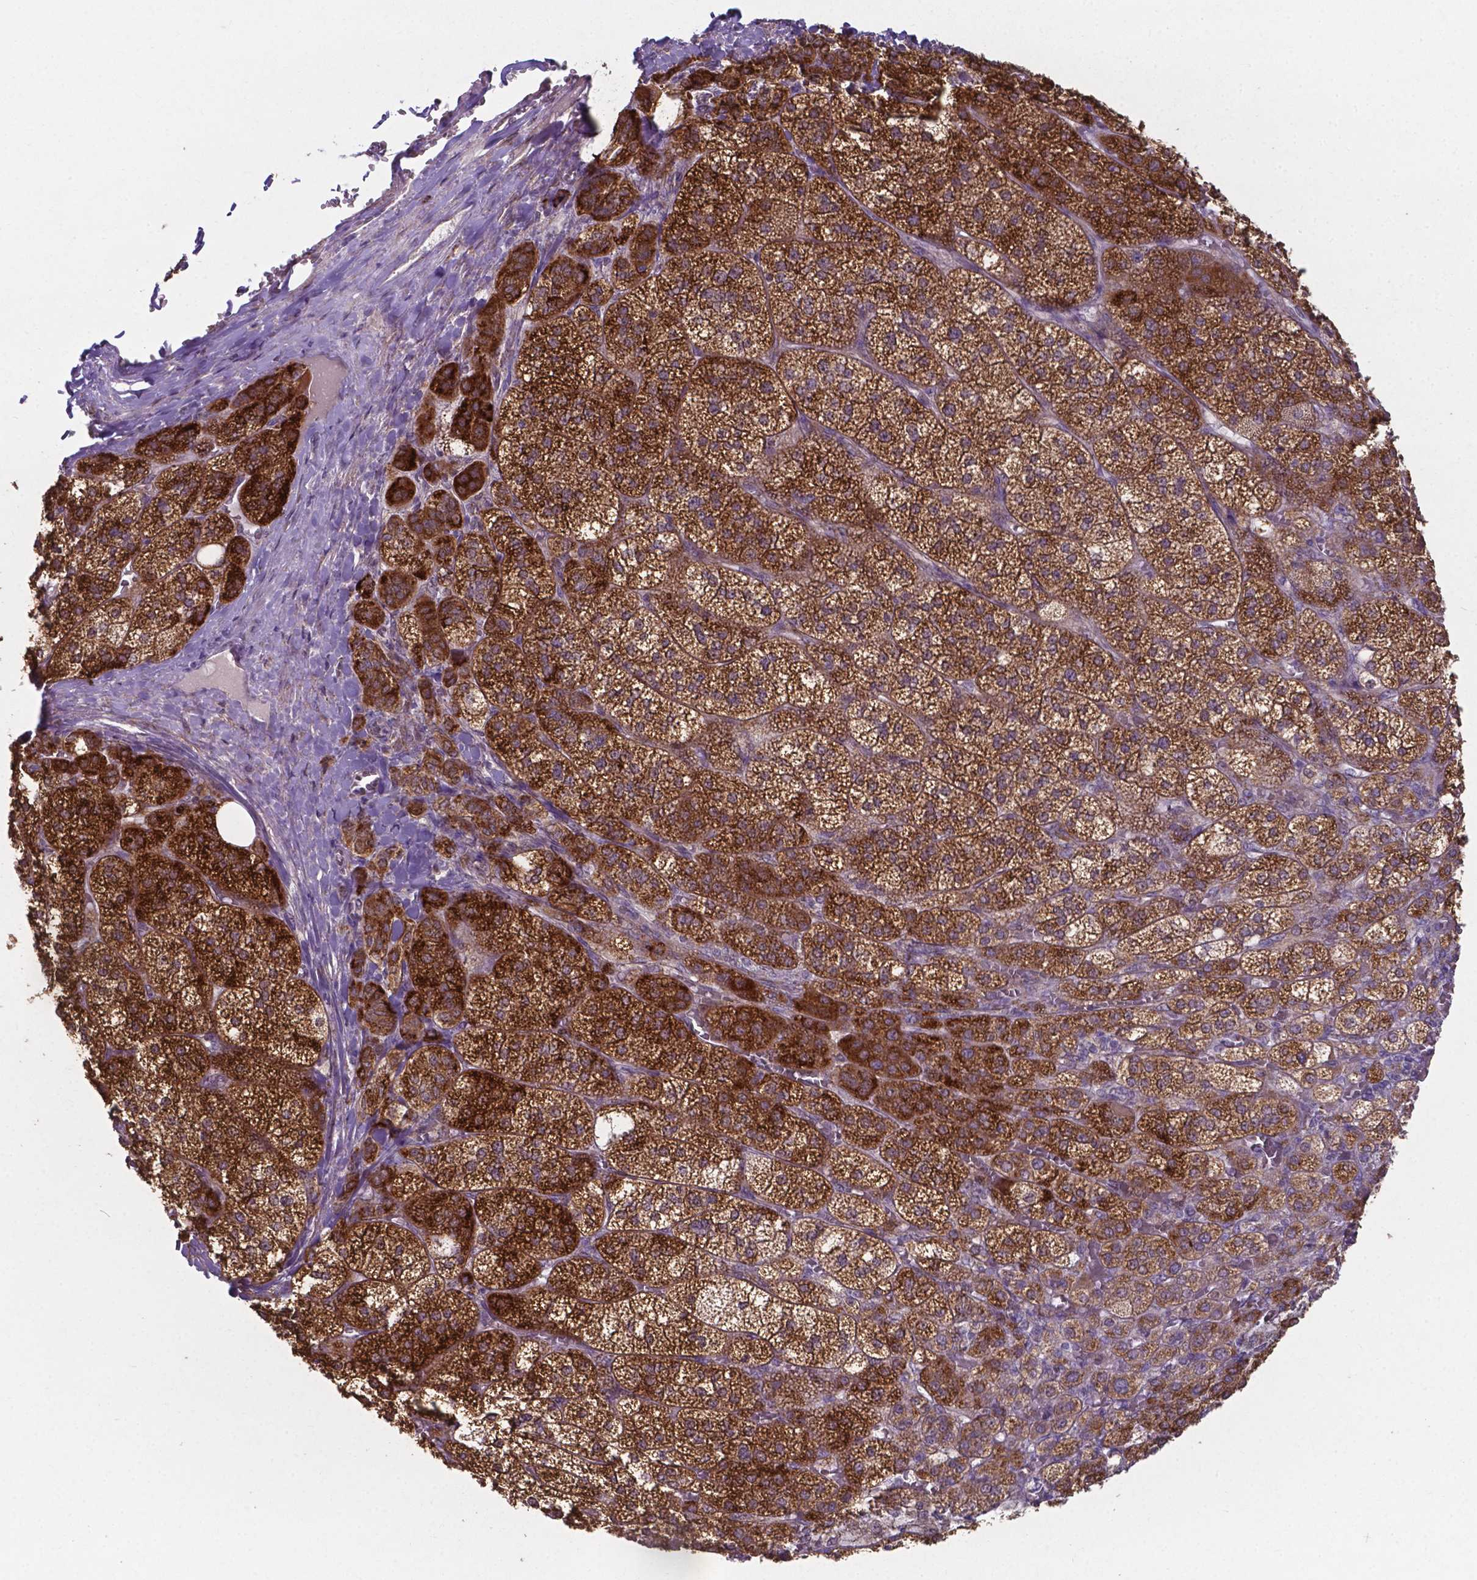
{"staining": {"intensity": "strong", "quantity": ">75%", "location": "cytoplasmic/membranous"}, "tissue": "adrenal gland", "cell_type": "Glandular cells", "image_type": "normal", "snomed": [{"axis": "morphology", "description": "Normal tissue, NOS"}, {"axis": "topography", "description": "Adrenal gland"}], "caption": "This is an image of immunohistochemistry staining of normal adrenal gland, which shows strong expression in the cytoplasmic/membranous of glandular cells.", "gene": "FAM114A1", "patient": {"sex": "female", "age": 60}}